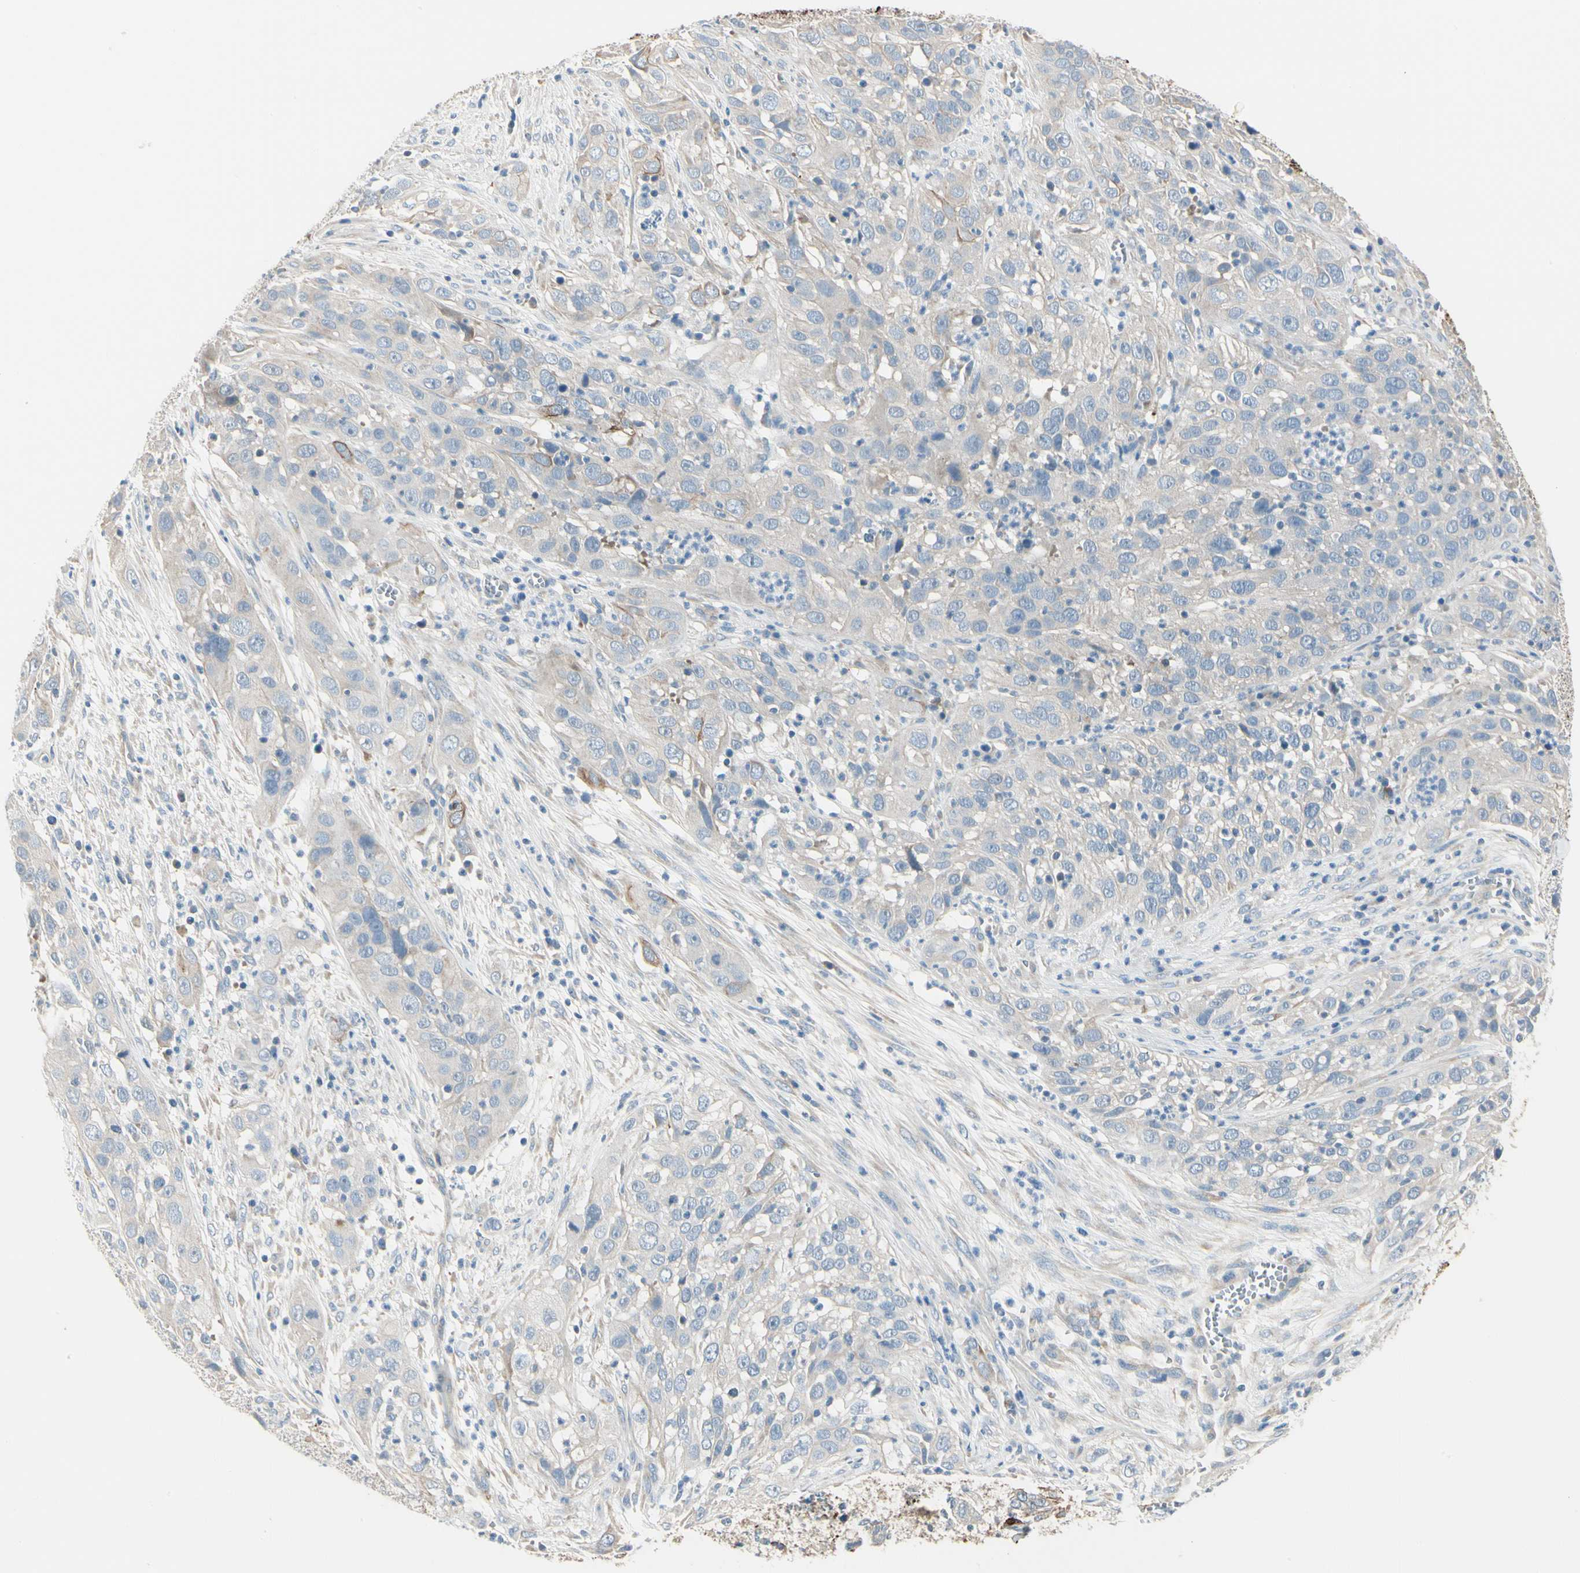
{"staining": {"intensity": "negative", "quantity": "none", "location": "none"}, "tissue": "cervical cancer", "cell_type": "Tumor cells", "image_type": "cancer", "snomed": [{"axis": "morphology", "description": "Squamous cell carcinoma, NOS"}, {"axis": "topography", "description": "Cervix"}], "caption": "Tumor cells are negative for brown protein staining in squamous cell carcinoma (cervical). Nuclei are stained in blue.", "gene": "DUSP12", "patient": {"sex": "female", "age": 32}}